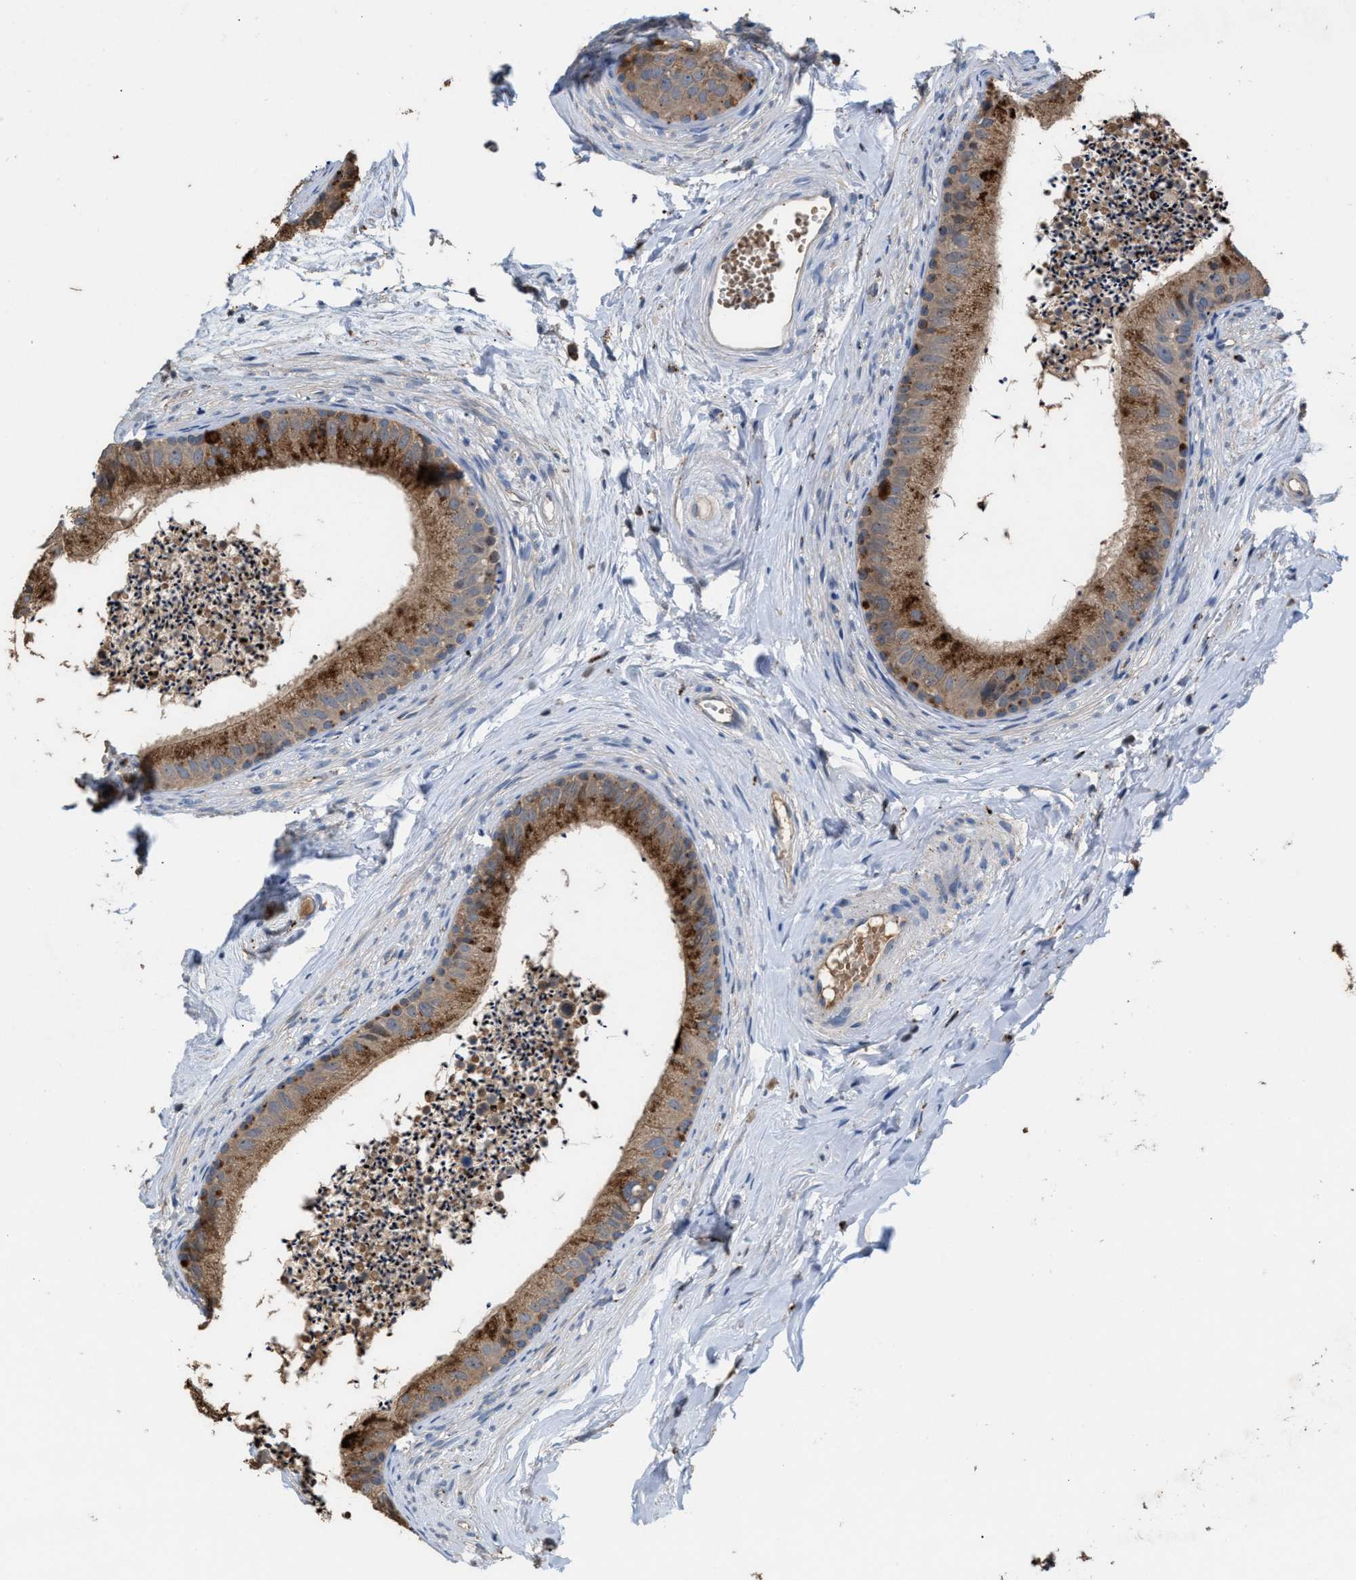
{"staining": {"intensity": "moderate", "quantity": ">75%", "location": "cytoplasmic/membranous"}, "tissue": "epididymis", "cell_type": "Glandular cells", "image_type": "normal", "snomed": [{"axis": "morphology", "description": "Normal tissue, NOS"}, {"axis": "topography", "description": "Epididymis"}], "caption": "Brown immunohistochemical staining in benign epididymis shows moderate cytoplasmic/membranous staining in approximately >75% of glandular cells.", "gene": "ELMO3", "patient": {"sex": "male", "age": 56}}